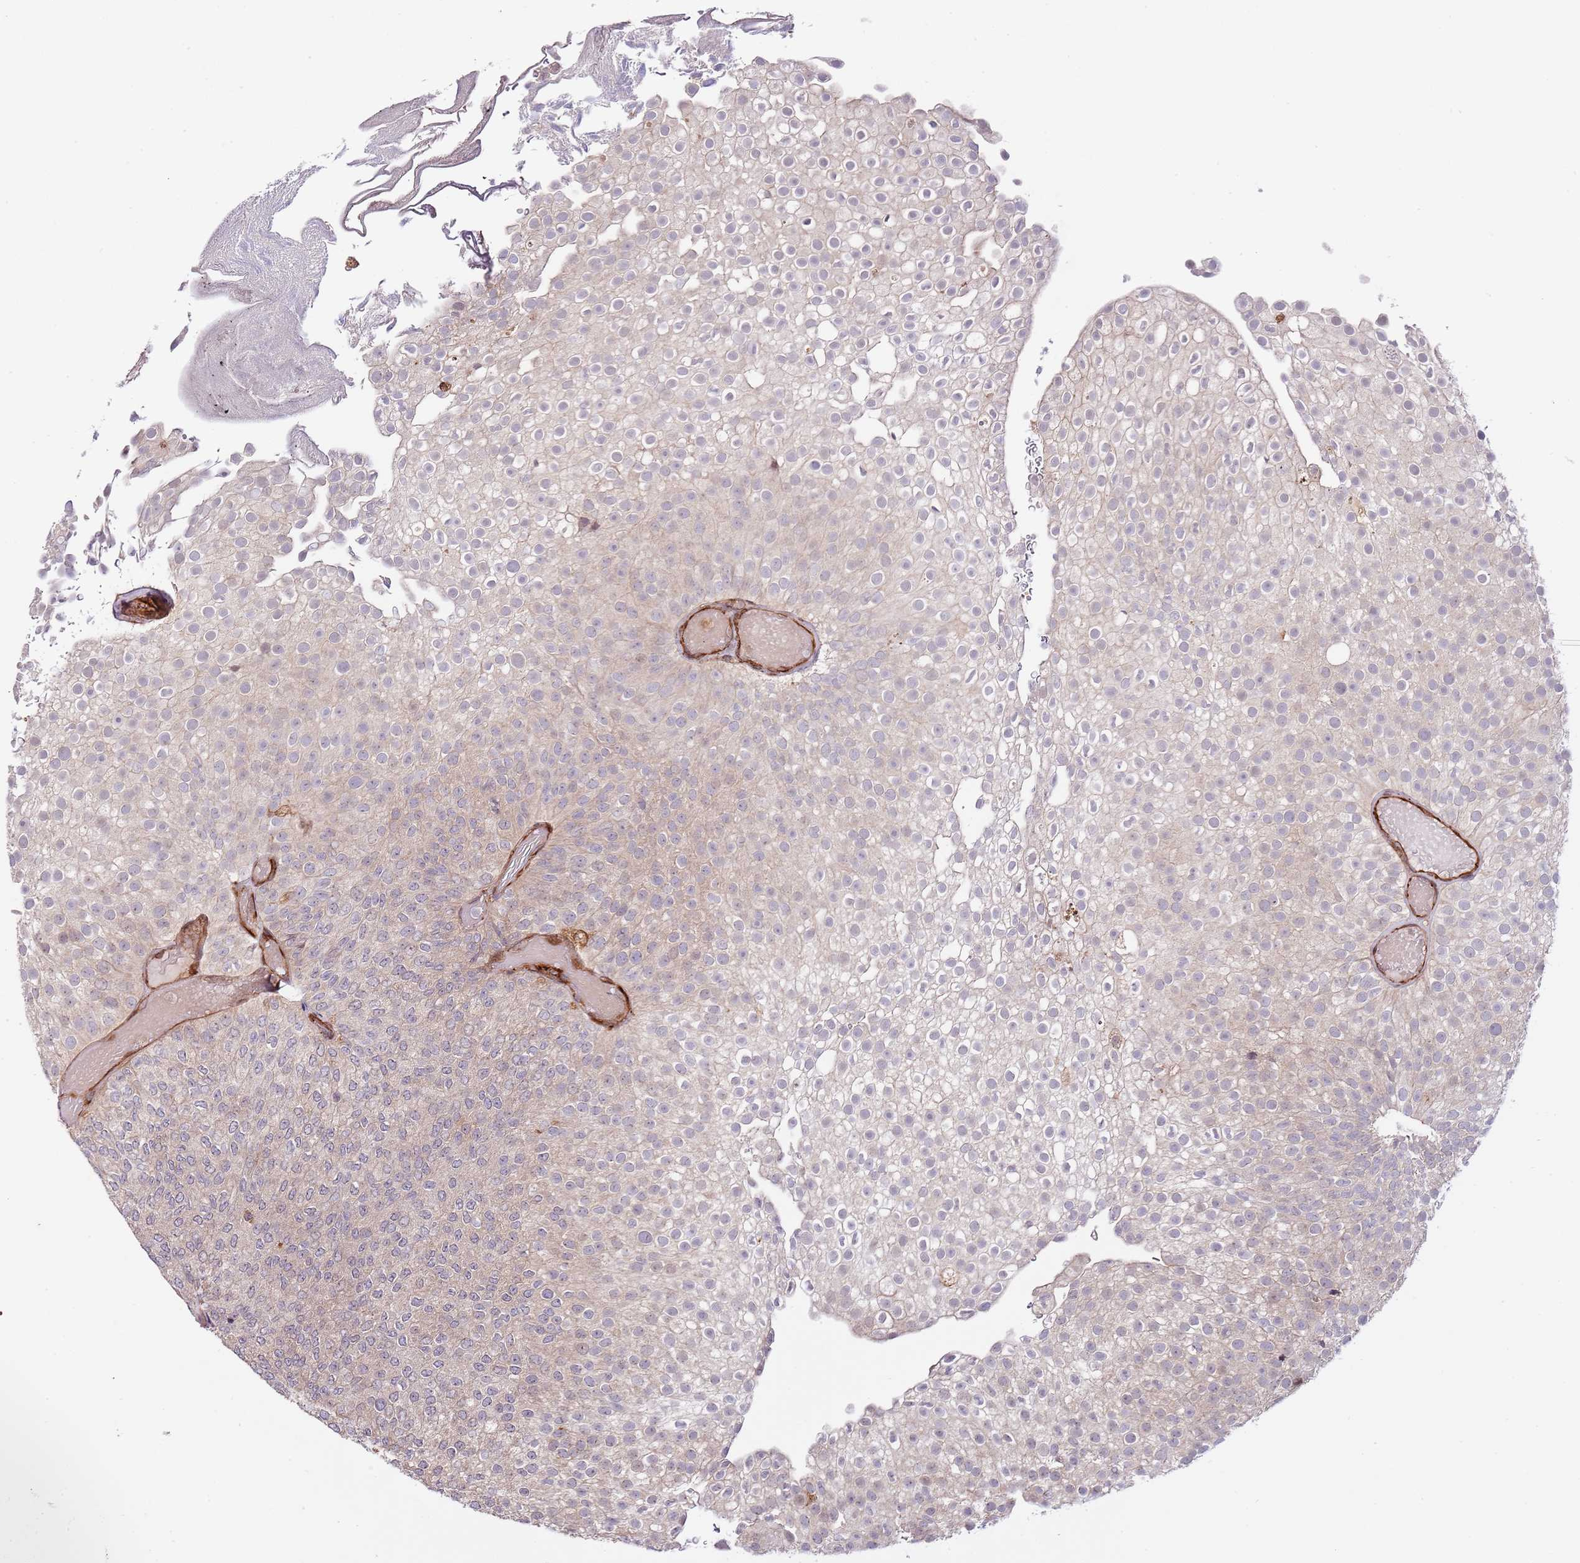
{"staining": {"intensity": "negative", "quantity": "none", "location": "none"}, "tissue": "urothelial cancer", "cell_type": "Tumor cells", "image_type": "cancer", "snomed": [{"axis": "morphology", "description": "Urothelial carcinoma, Low grade"}, {"axis": "topography", "description": "Urinary bladder"}], "caption": "Immunohistochemistry (IHC) micrograph of human urothelial cancer stained for a protein (brown), which reveals no positivity in tumor cells. (DAB (3,3'-diaminobenzidine) immunohistochemistry (IHC), high magnification).", "gene": "NEK3", "patient": {"sex": "male", "age": 78}}